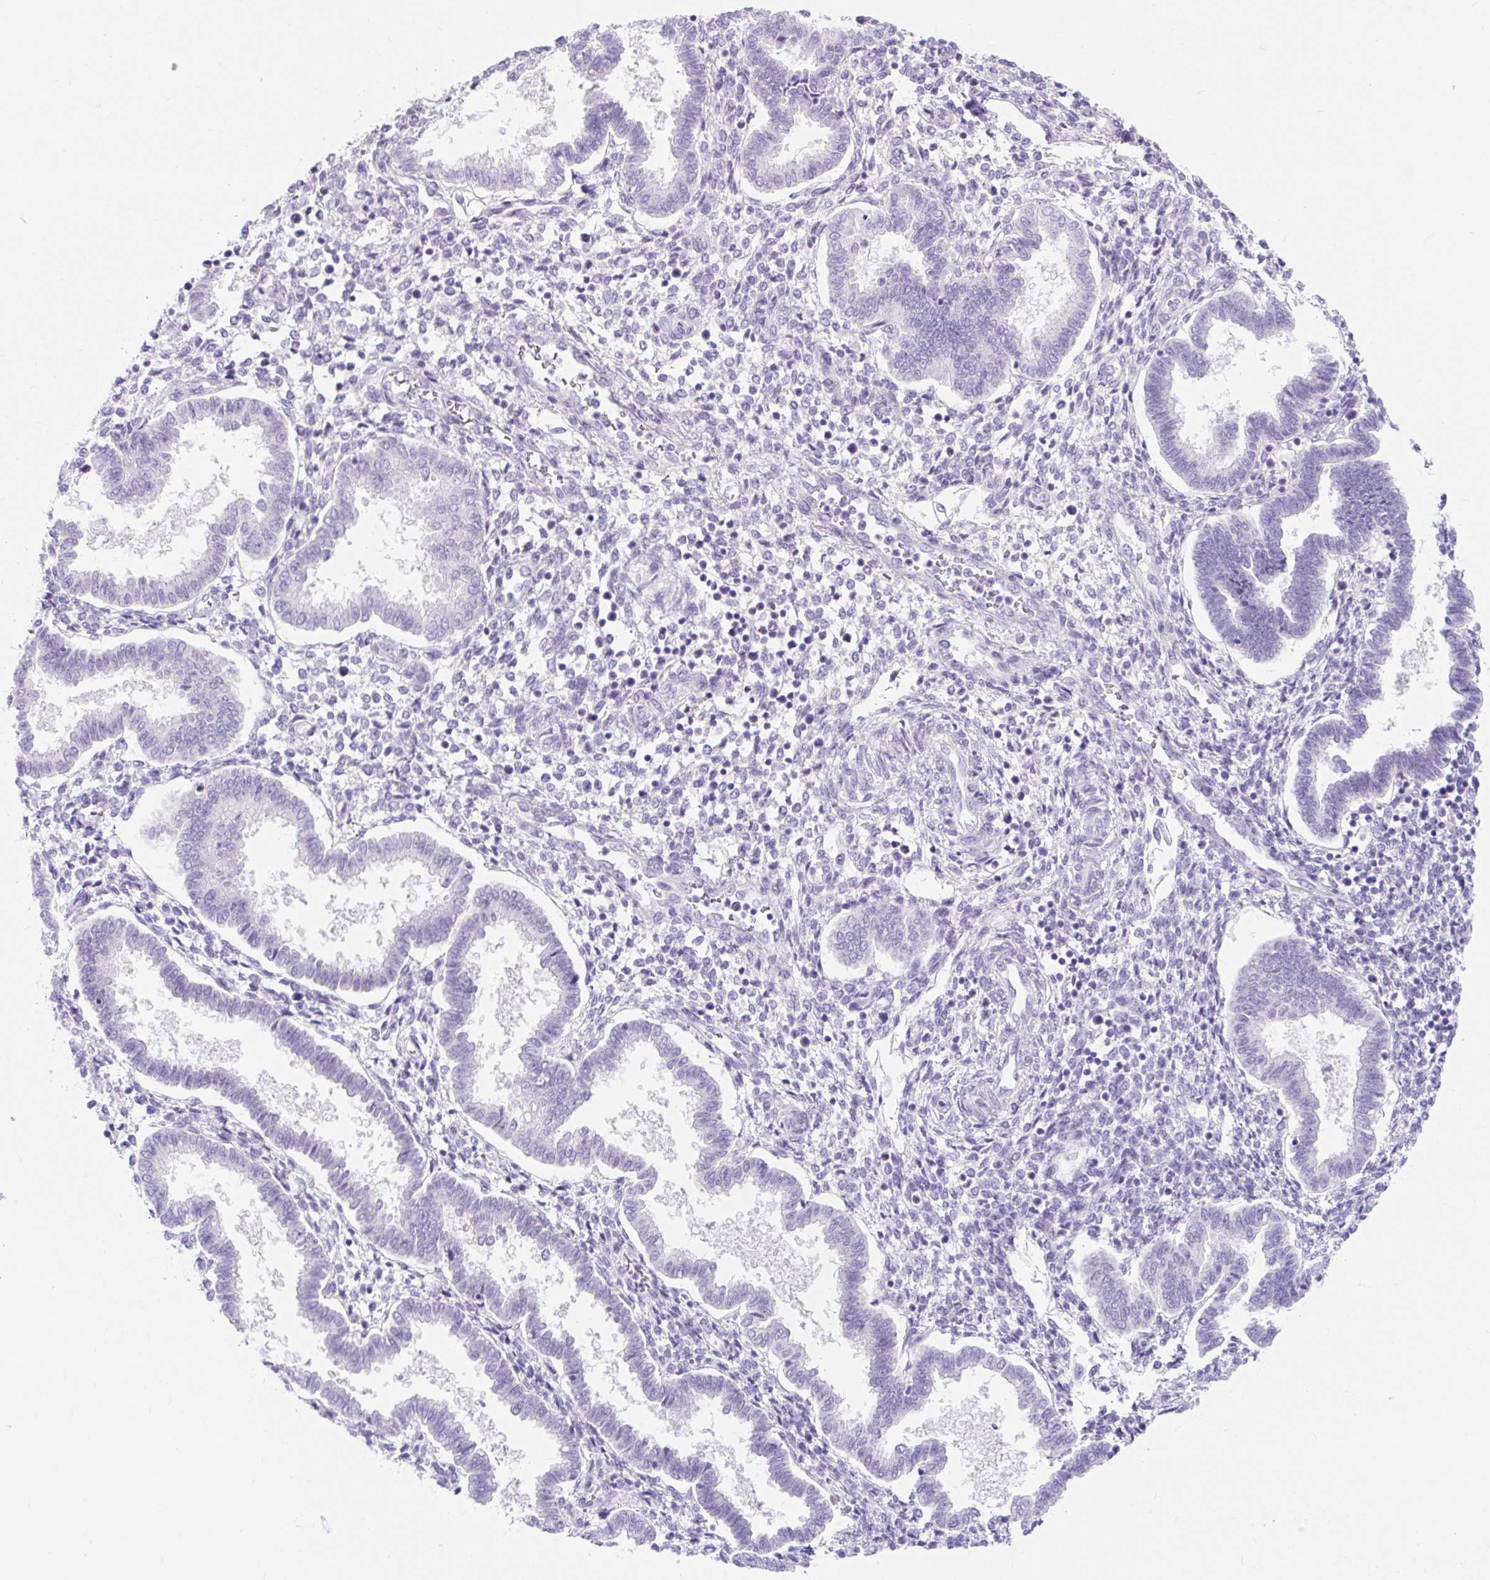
{"staining": {"intensity": "negative", "quantity": "none", "location": "none"}, "tissue": "endometrium", "cell_type": "Cells in endometrial stroma", "image_type": "normal", "snomed": [{"axis": "morphology", "description": "Normal tissue, NOS"}, {"axis": "topography", "description": "Endometrium"}], "caption": "There is no significant positivity in cells in endometrial stroma of endometrium. (DAB IHC, high magnification).", "gene": "SLC28A1", "patient": {"sex": "female", "age": 24}}